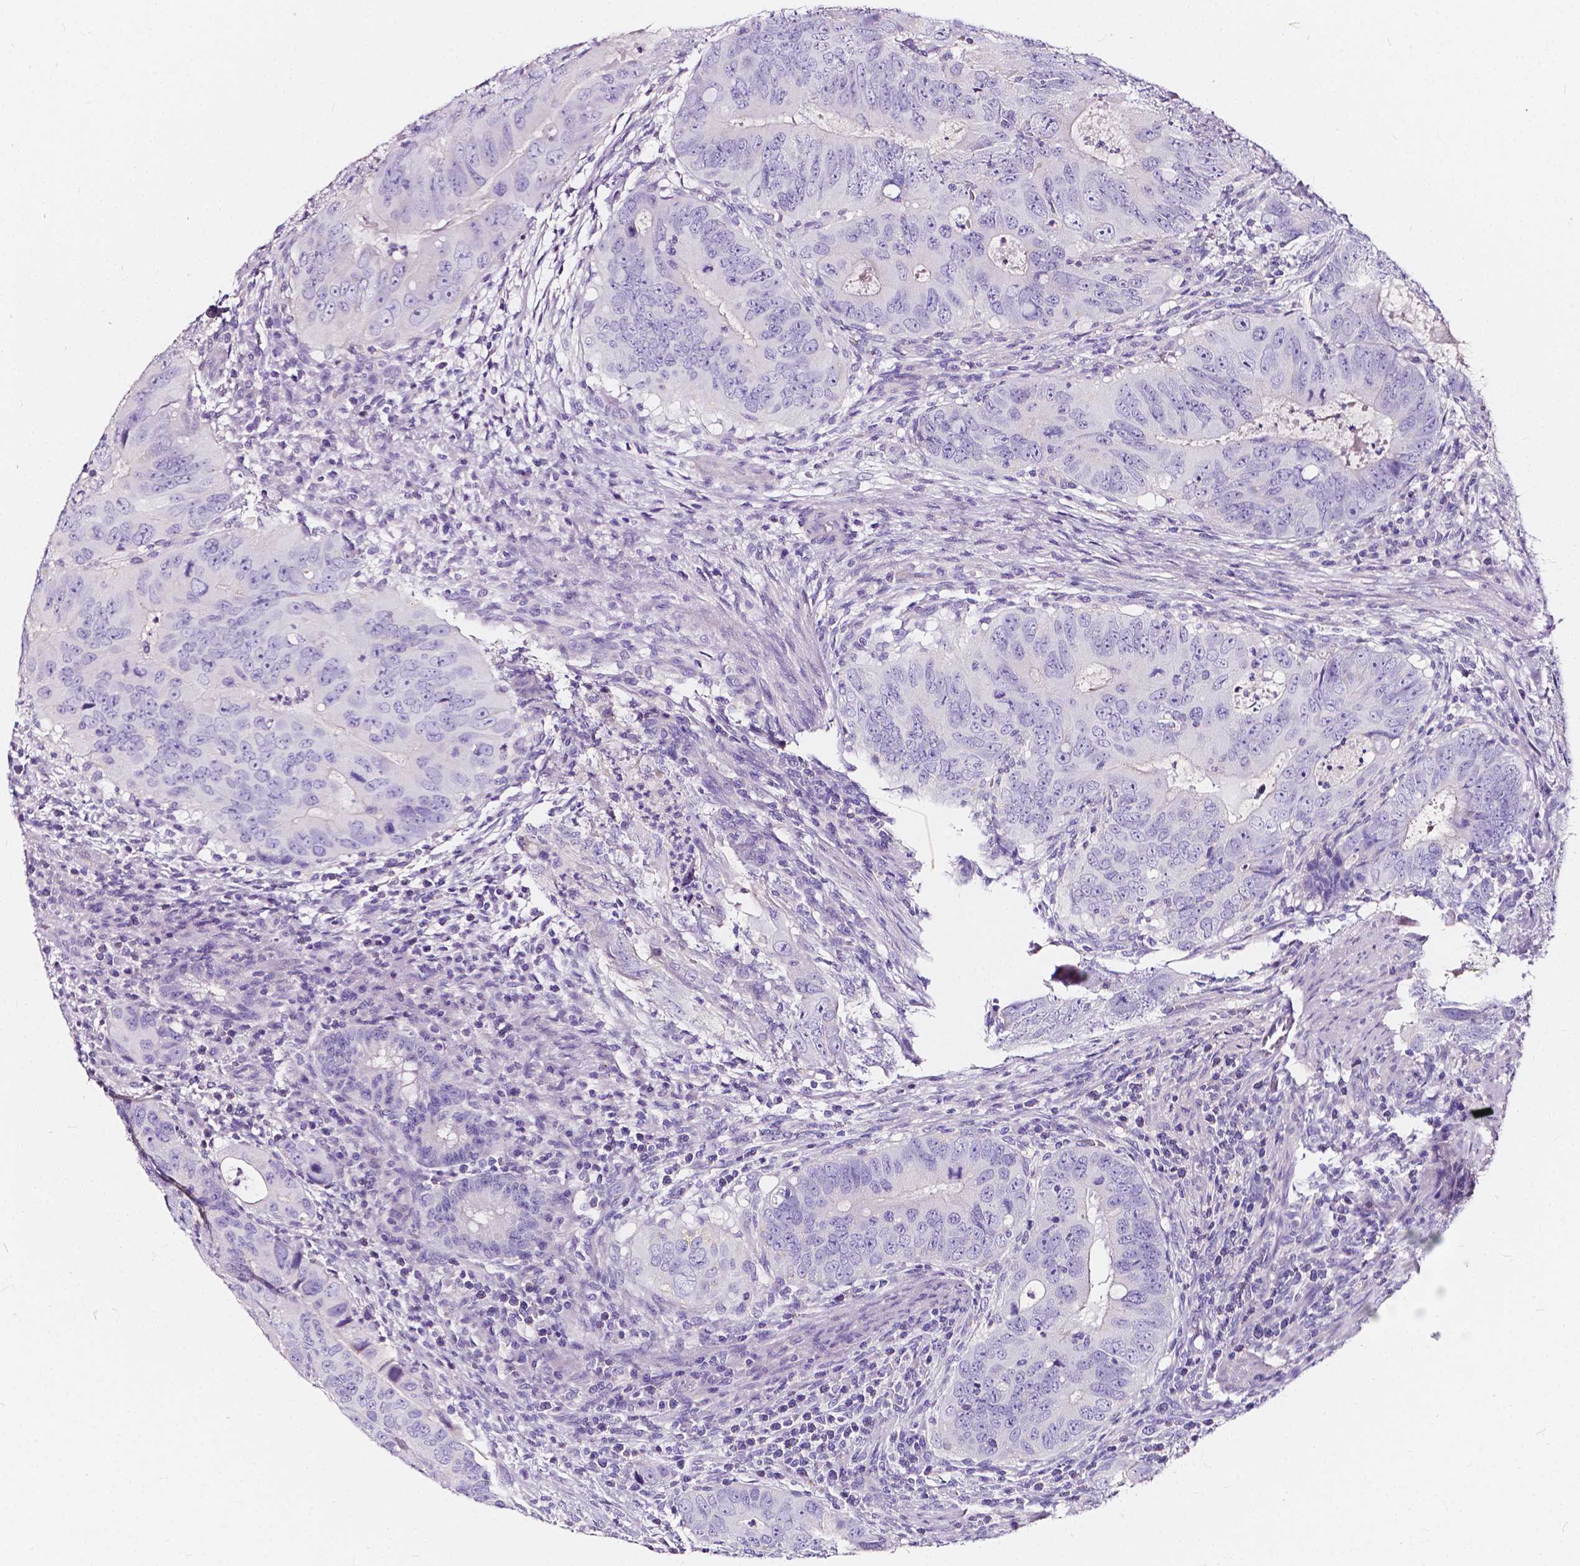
{"staining": {"intensity": "negative", "quantity": "none", "location": "none"}, "tissue": "colorectal cancer", "cell_type": "Tumor cells", "image_type": "cancer", "snomed": [{"axis": "morphology", "description": "Adenocarcinoma, NOS"}, {"axis": "topography", "description": "Colon"}], "caption": "There is no significant positivity in tumor cells of colorectal cancer. The staining was performed using DAB to visualize the protein expression in brown, while the nuclei were stained in blue with hematoxylin (Magnification: 20x).", "gene": "CLSTN2", "patient": {"sex": "male", "age": 79}}